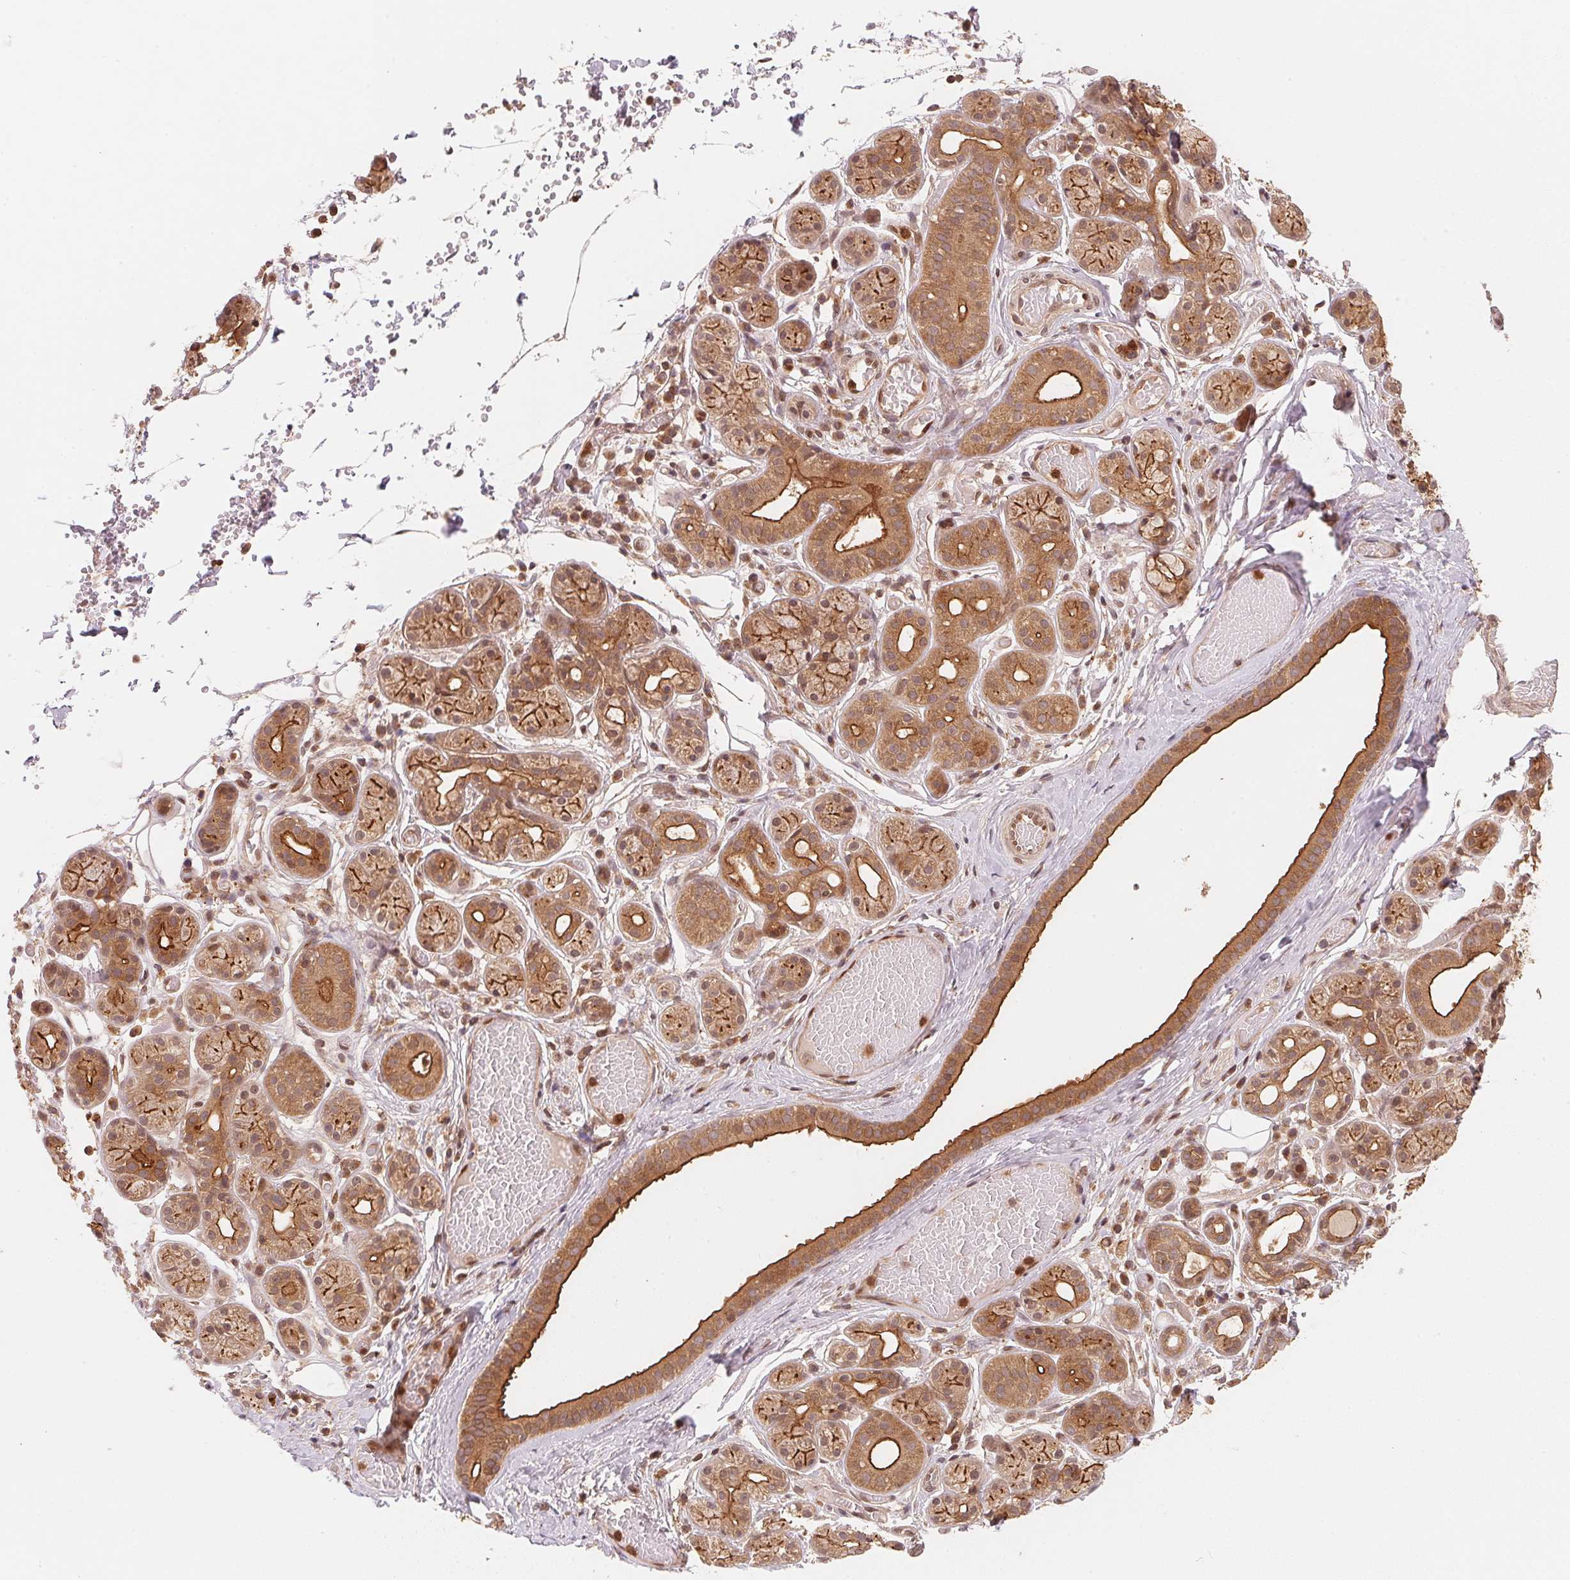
{"staining": {"intensity": "strong", "quantity": "25%-75%", "location": "cytoplasmic/membranous,nuclear"}, "tissue": "salivary gland", "cell_type": "Glandular cells", "image_type": "normal", "snomed": [{"axis": "morphology", "description": "Normal tissue, NOS"}, {"axis": "topography", "description": "Salivary gland"}, {"axis": "topography", "description": "Peripheral nerve tissue"}], "caption": "IHC (DAB) staining of benign salivary gland exhibits strong cytoplasmic/membranous,nuclear protein positivity in about 25%-75% of glandular cells. Using DAB (brown) and hematoxylin (blue) stains, captured at high magnification using brightfield microscopy.", "gene": "CCDC102B", "patient": {"sex": "male", "age": 71}}